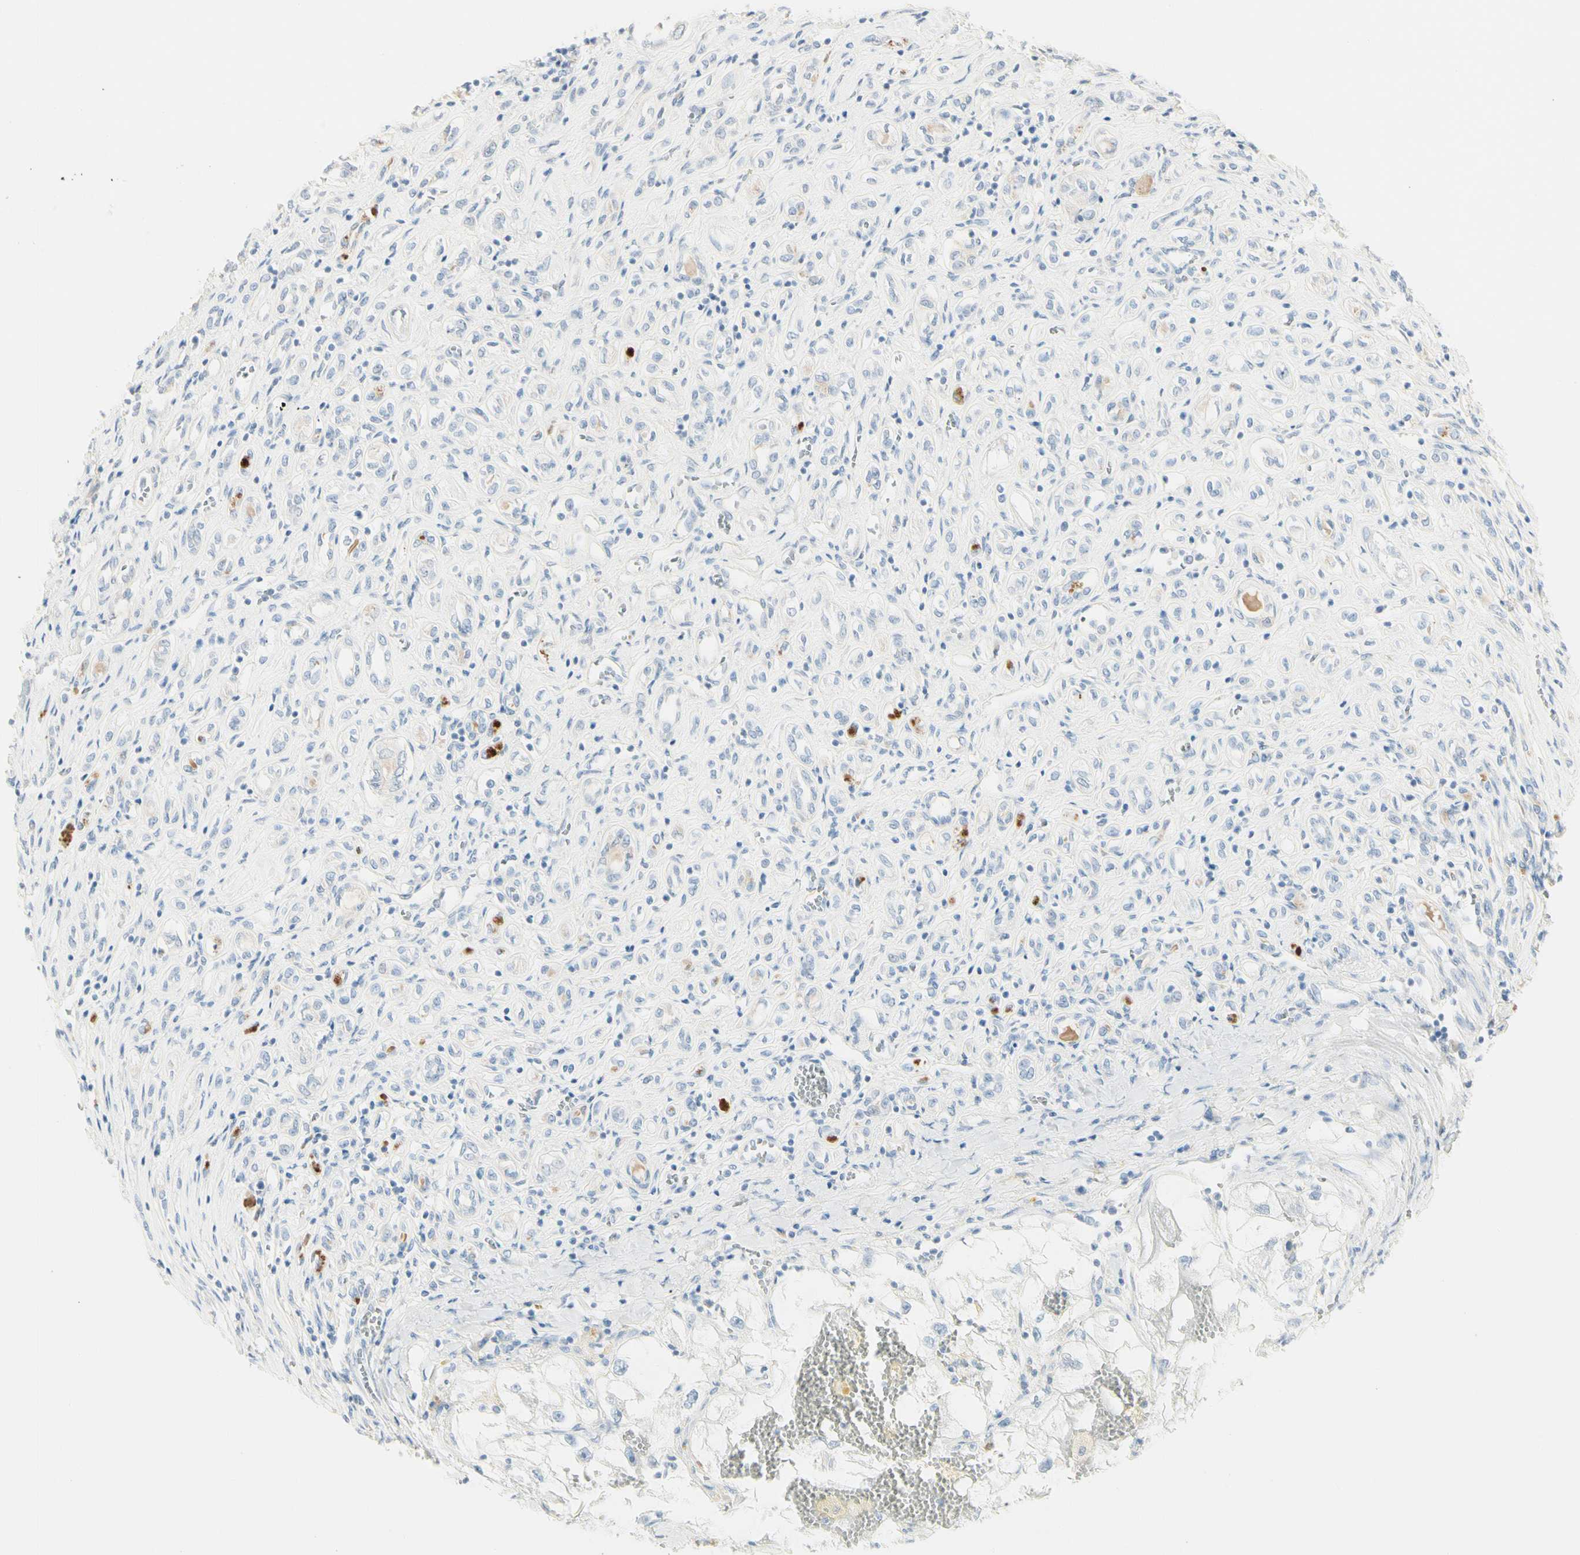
{"staining": {"intensity": "negative", "quantity": "none", "location": "none"}, "tissue": "renal cancer", "cell_type": "Tumor cells", "image_type": "cancer", "snomed": [{"axis": "morphology", "description": "Adenocarcinoma, NOS"}, {"axis": "topography", "description": "Kidney"}], "caption": "This is an immunohistochemistry (IHC) histopathology image of renal cancer. There is no staining in tumor cells.", "gene": "ALDH18A1", "patient": {"sex": "female", "age": 70}}